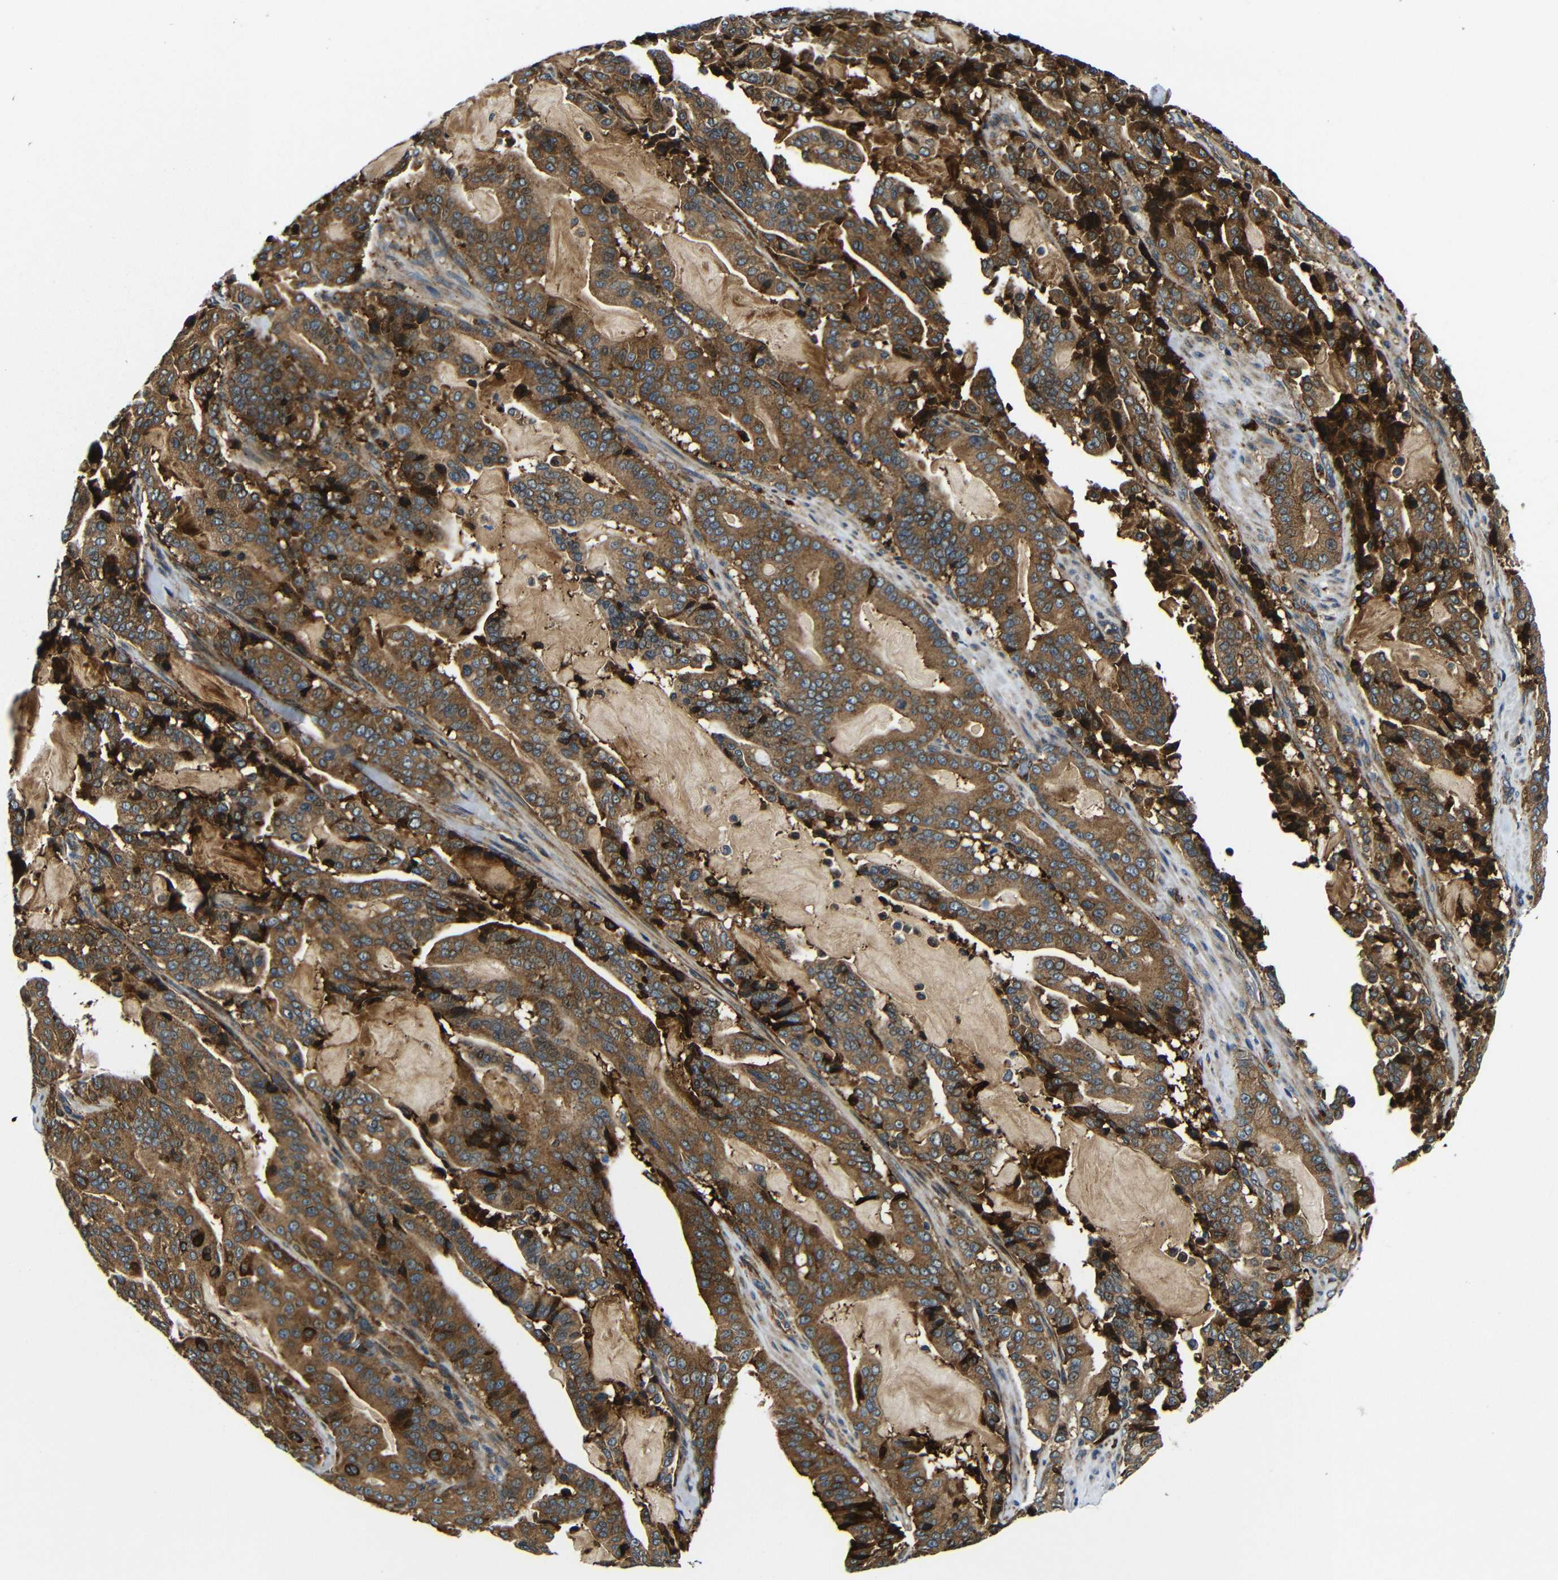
{"staining": {"intensity": "moderate", "quantity": ">75%", "location": "cytoplasmic/membranous"}, "tissue": "pancreatic cancer", "cell_type": "Tumor cells", "image_type": "cancer", "snomed": [{"axis": "morphology", "description": "Adenocarcinoma, NOS"}, {"axis": "topography", "description": "Pancreas"}], "caption": "Immunohistochemical staining of pancreatic adenocarcinoma reveals medium levels of moderate cytoplasmic/membranous protein expression in about >75% of tumor cells.", "gene": "ABCE1", "patient": {"sex": "male", "age": 63}}